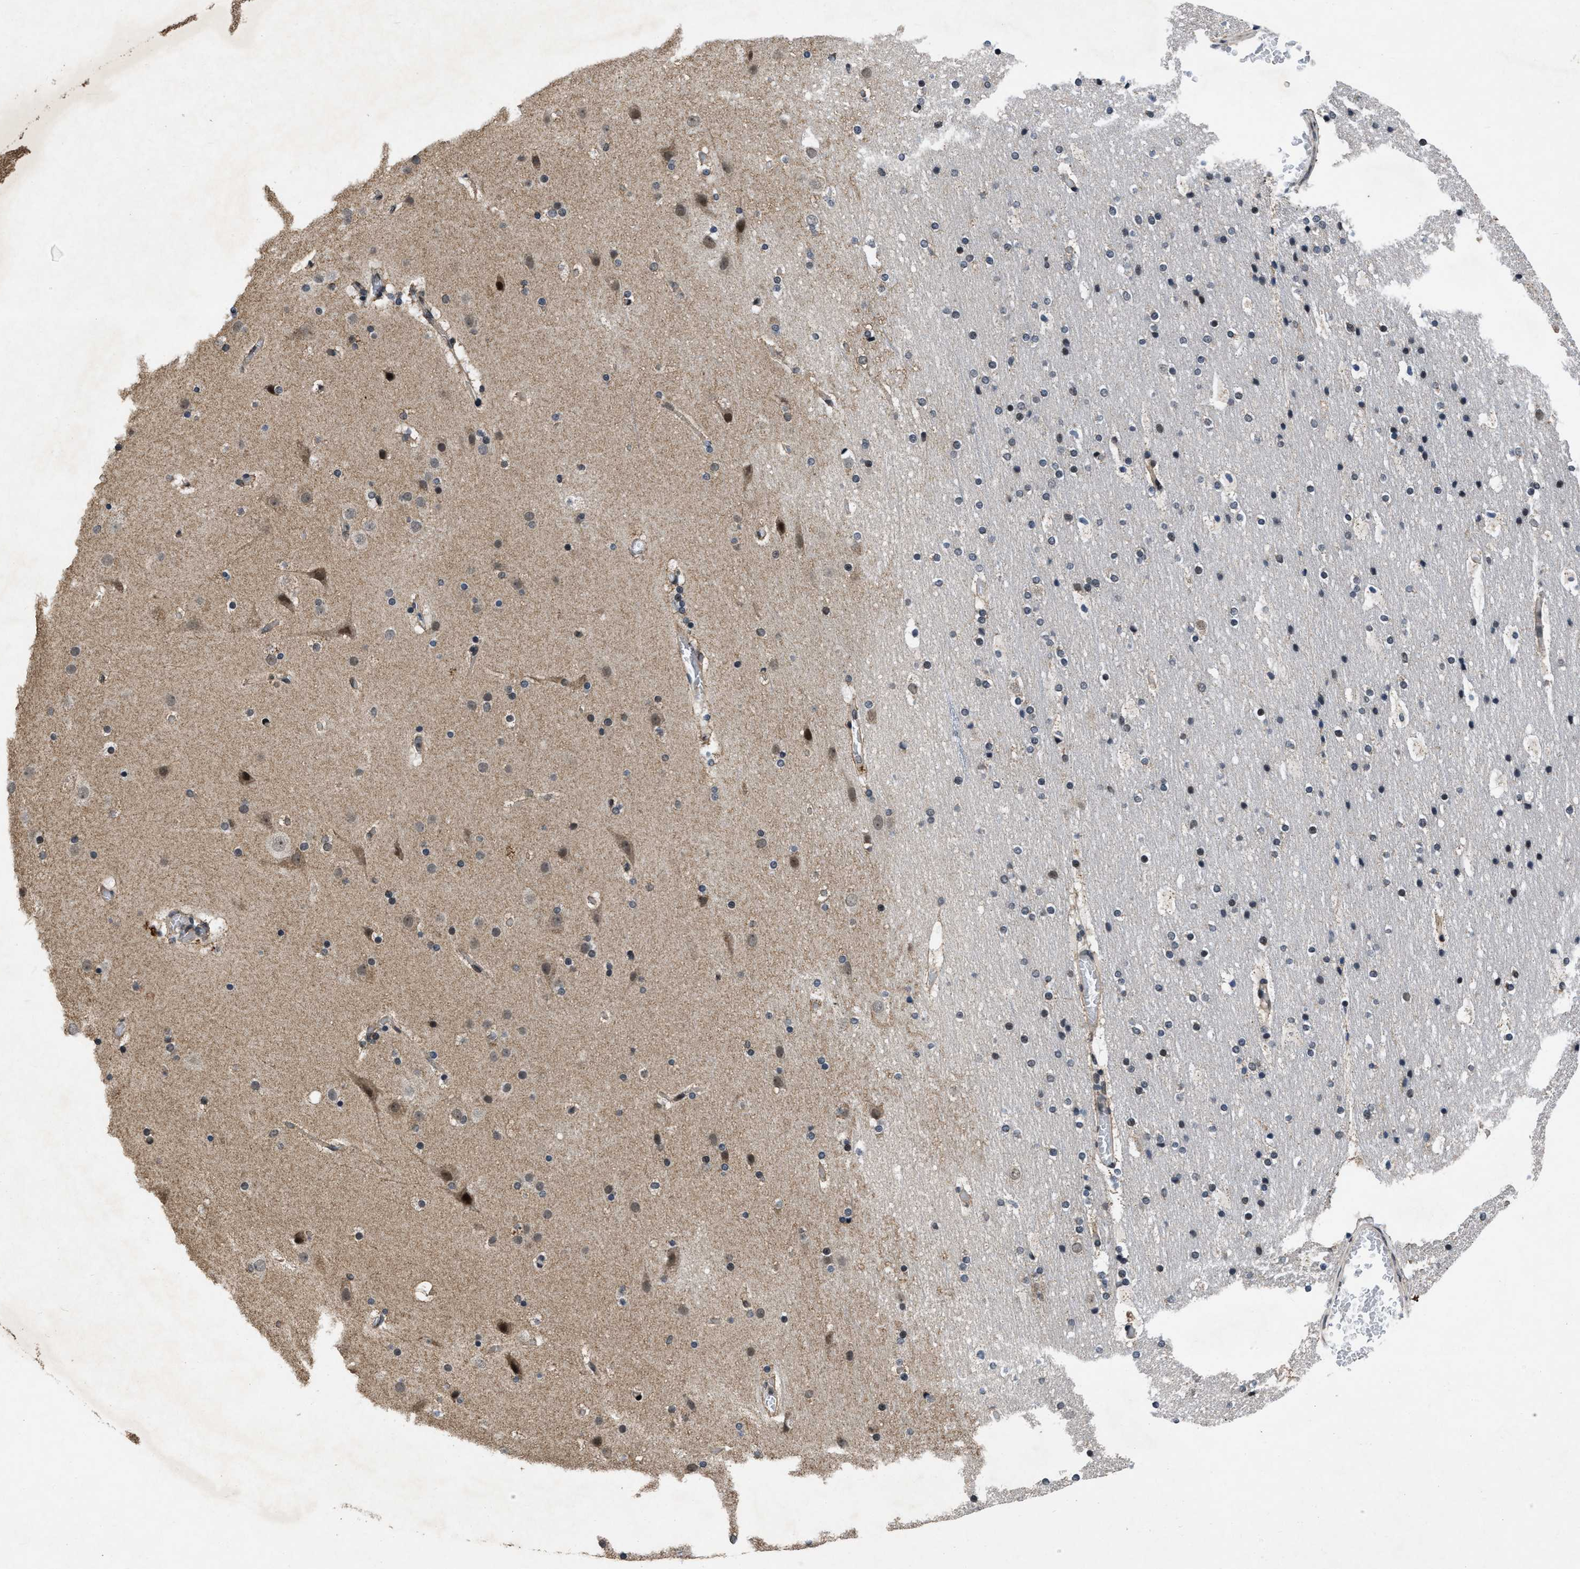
{"staining": {"intensity": "moderate", "quantity": ">75%", "location": "cytoplasmic/membranous,nuclear"}, "tissue": "cerebral cortex", "cell_type": "Endothelial cells", "image_type": "normal", "snomed": [{"axis": "morphology", "description": "Normal tissue, NOS"}, {"axis": "topography", "description": "Cerebral cortex"}], "caption": "Protein staining of benign cerebral cortex reveals moderate cytoplasmic/membranous,nuclear staining in about >75% of endothelial cells.", "gene": "ZNHIT1", "patient": {"sex": "male", "age": 57}}